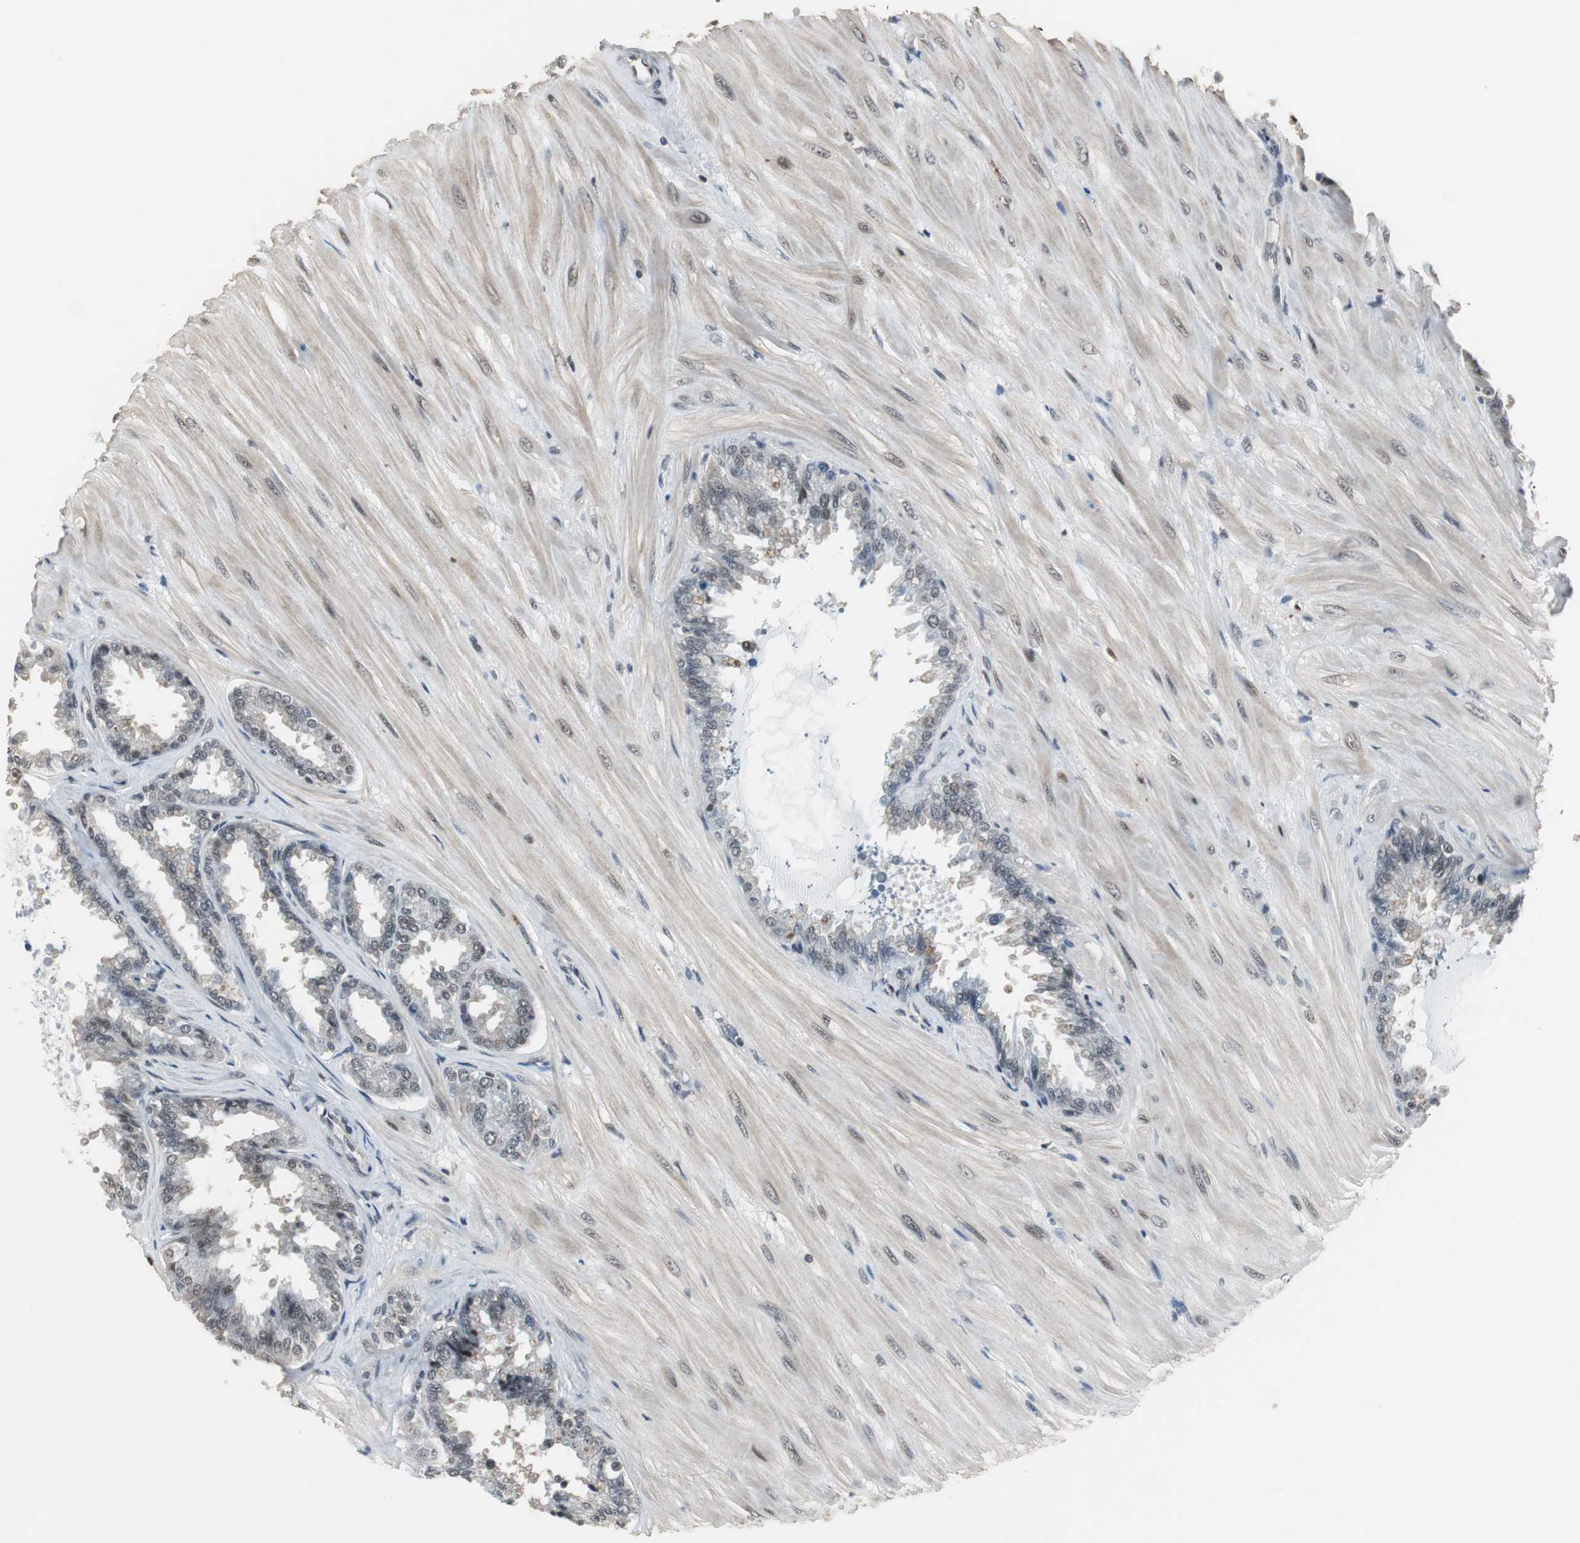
{"staining": {"intensity": "strong", "quantity": "<25%", "location": "cytoplasmic/membranous"}, "tissue": "seminal vesicle", "cell_type": "Glandular cells", "image_type": "normal", "snomed": [{"axis": "morphology", "description": "Normal tissue, NOS"}, {"axis": "topography", "description": "Seminal veicle"}], "caption": "DAB immunohistochemical staining of unremarkable human seminal vesicle reveals strong cytoplasmic/membranous protein positivity in about <25% of glandular cells.", "gene": "MKX", "patient": {"sex": "male", "age": 46}}